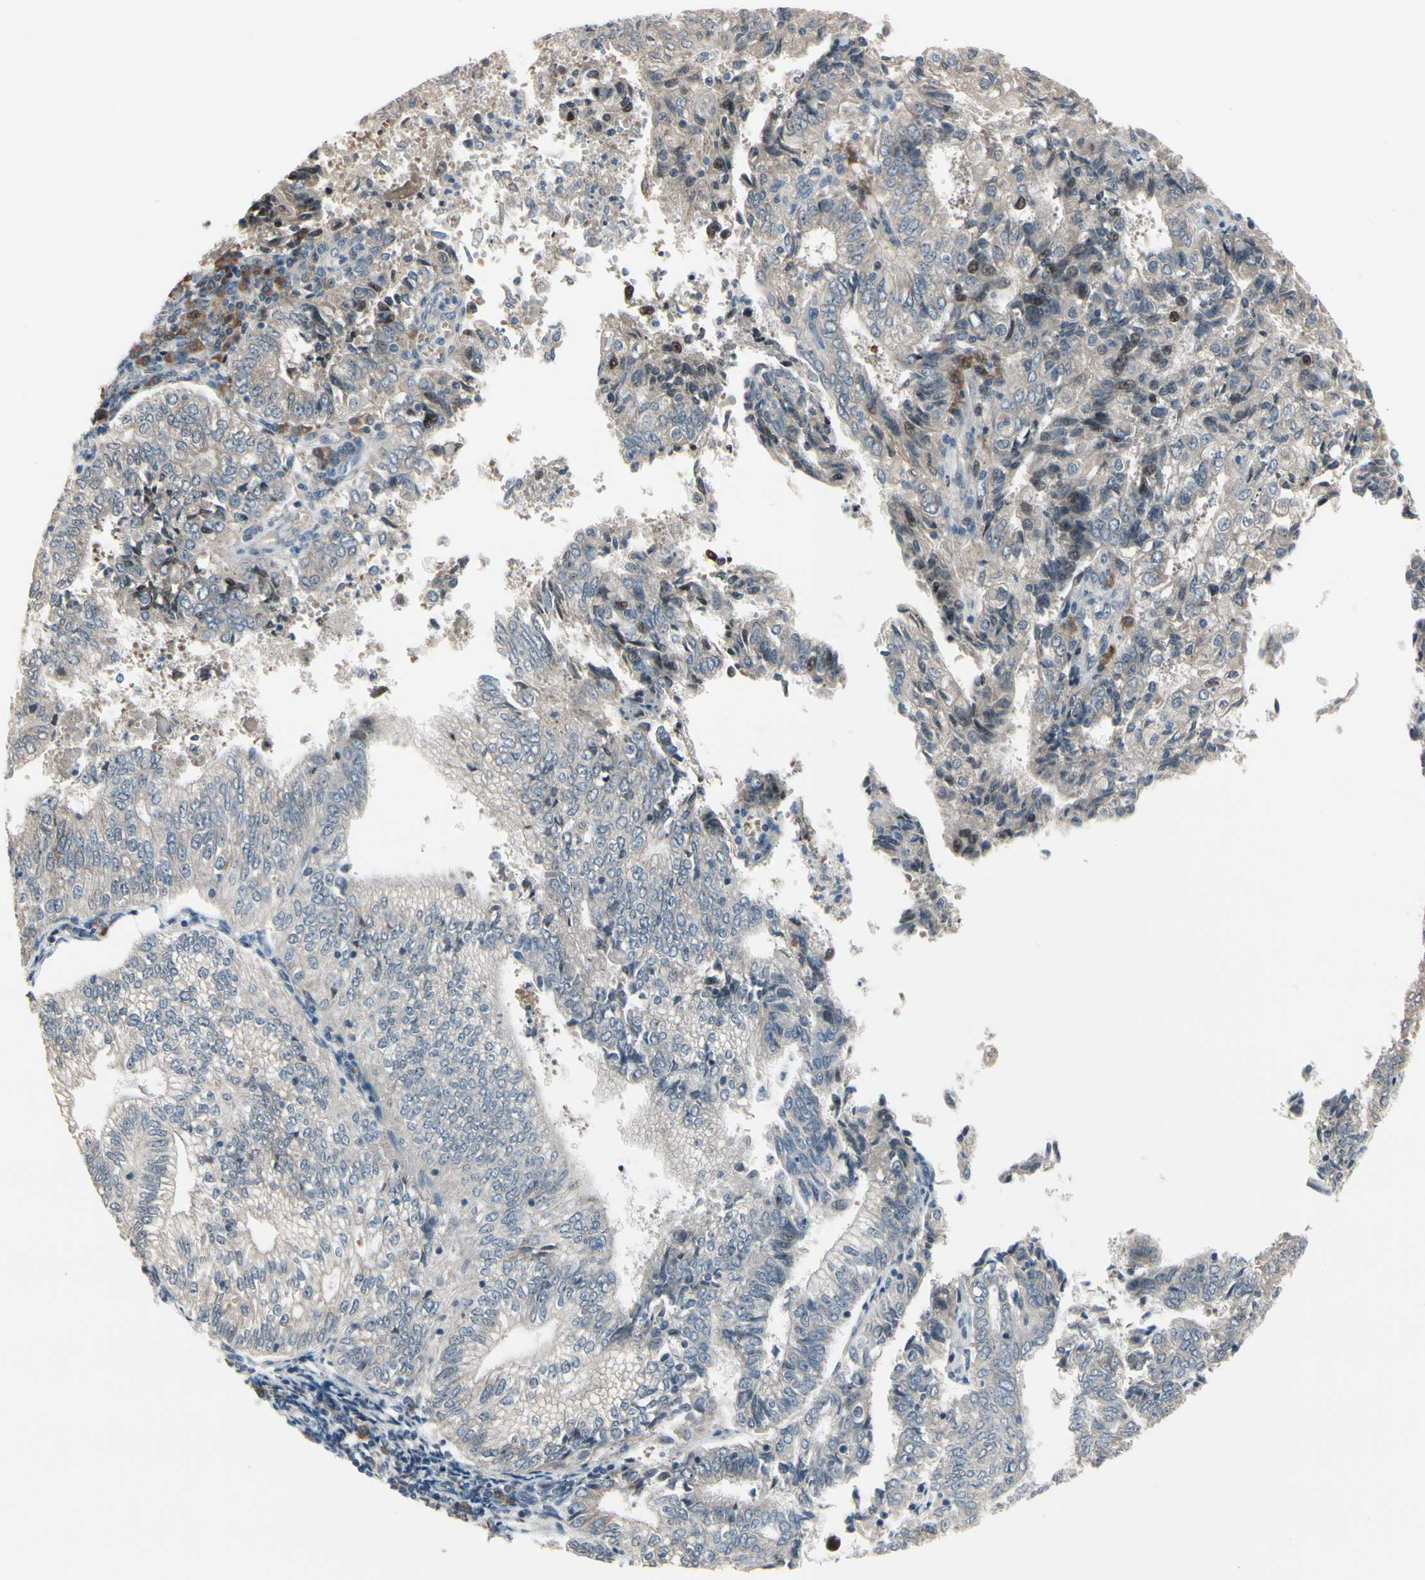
{"staining": {"intensity": "weak", "quantity": "<25%", "location": "cytoplasmic/membranous,nuclear"}, "tissue": "endometrial cancer", "cell_type": "Tumor cells", "image_type": "cancer", "snomed": [{"axis": "morphology", "description": "Adenocarcinoma, NOS"}, {"axis": "topography", "description": "Endometrium"}], "caption": "The micrograph displays no significant expression in tumor cells of adenocarcinoma (endometrial). (Stains: DAB immunohistochemistry with hematoxylin counter stain, Microscopy: brightfield microscopy at high magnification).", "gene": "SNX29", "patient": {"sex": "female", "age": 69}}